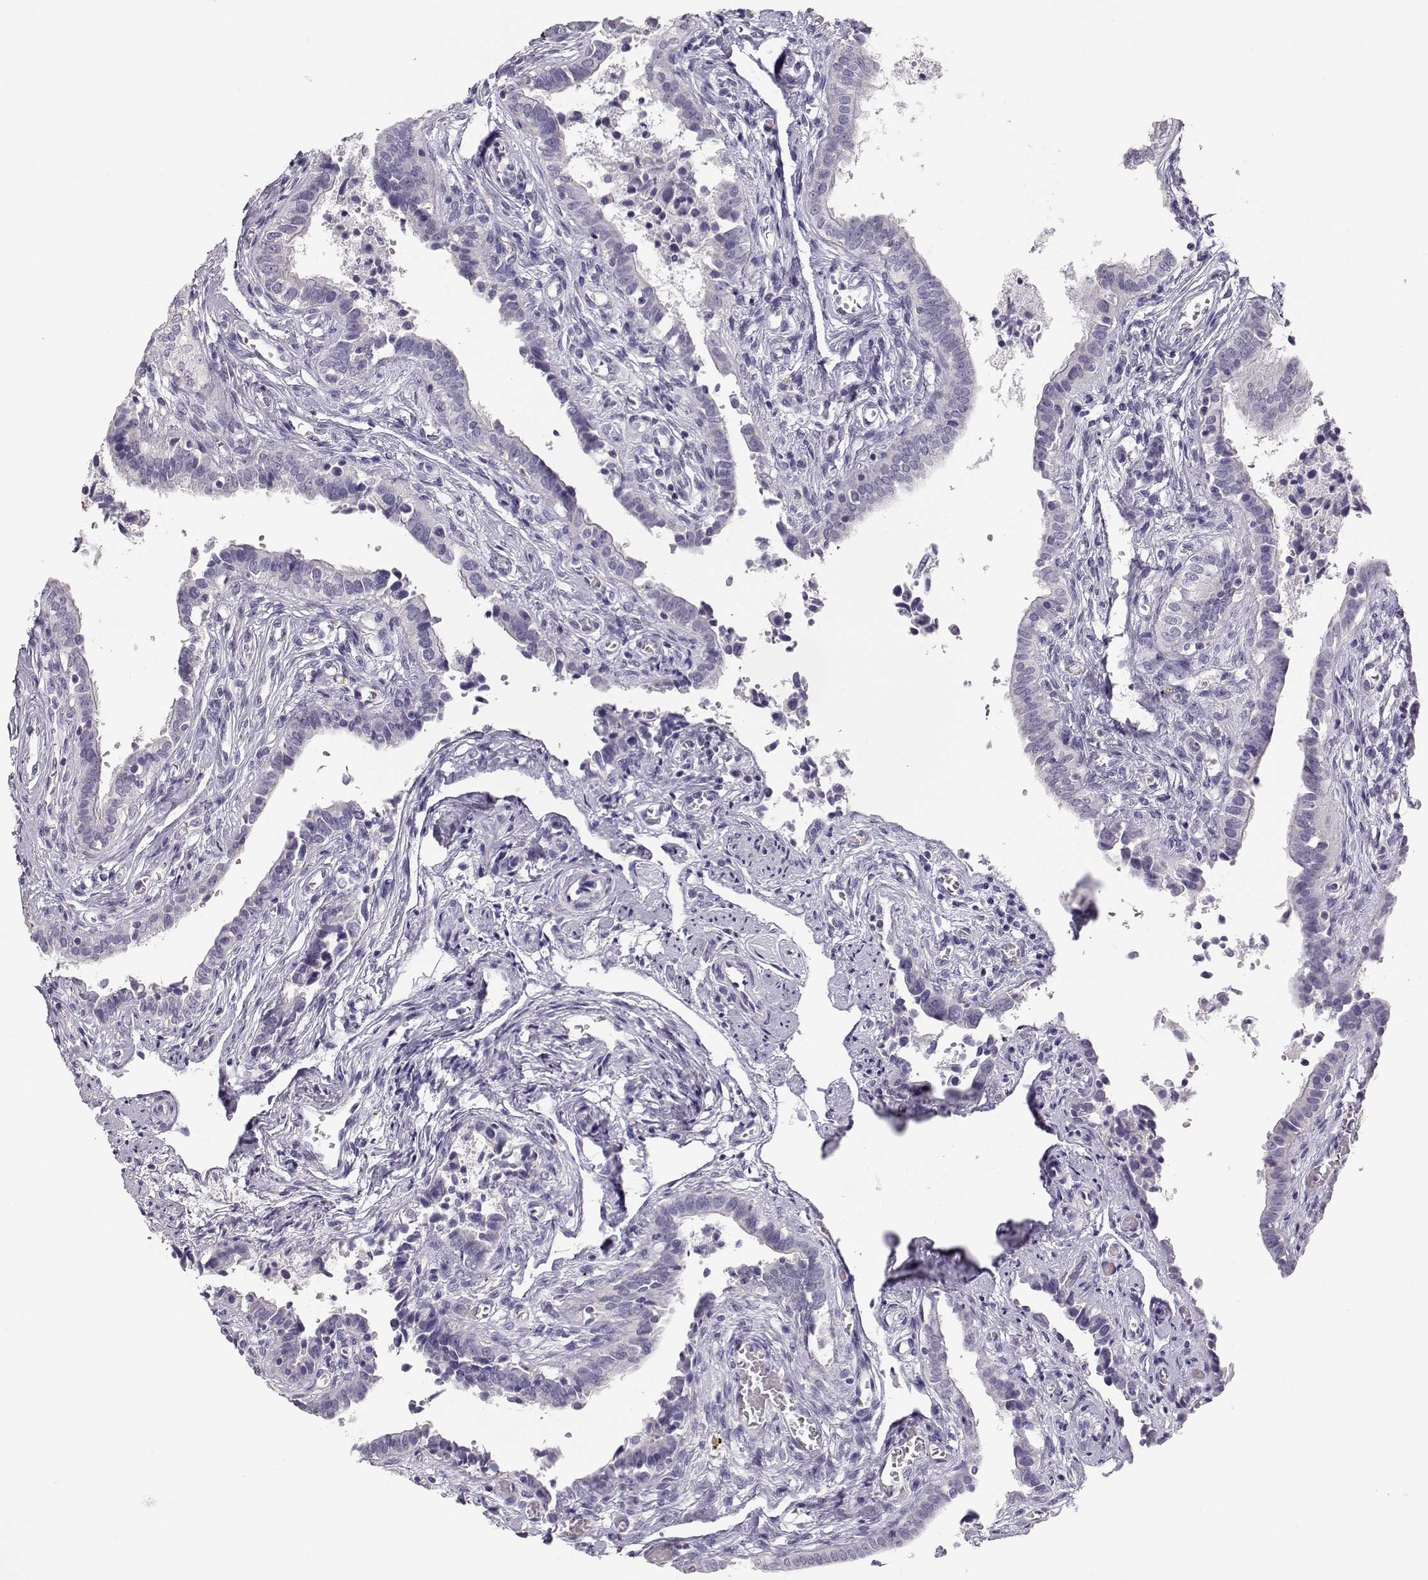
{"staining": {"intensity": "negative", "quantity": "none", "location": "none"}, "tissue": "fallopian tube", "cell_type": "Glandular cells", "image_type": "normal", "snomed": [{"axis": "morphology", "description": "Normal tissue, NOS"}, {"axis": "morphology", "description": "Carcinoma, endometroid"}, {"axis": "topography", "description": "Fallopian tube"}, {"axis": "topography", "description": "Ovary"}], "caption": "Immunohistochemistry (IHC) of benign fallopian tube demonstrates no staining in glandular cells.", "gene": "NUTM1", "patient": {"sex": "female", "age": 42}}